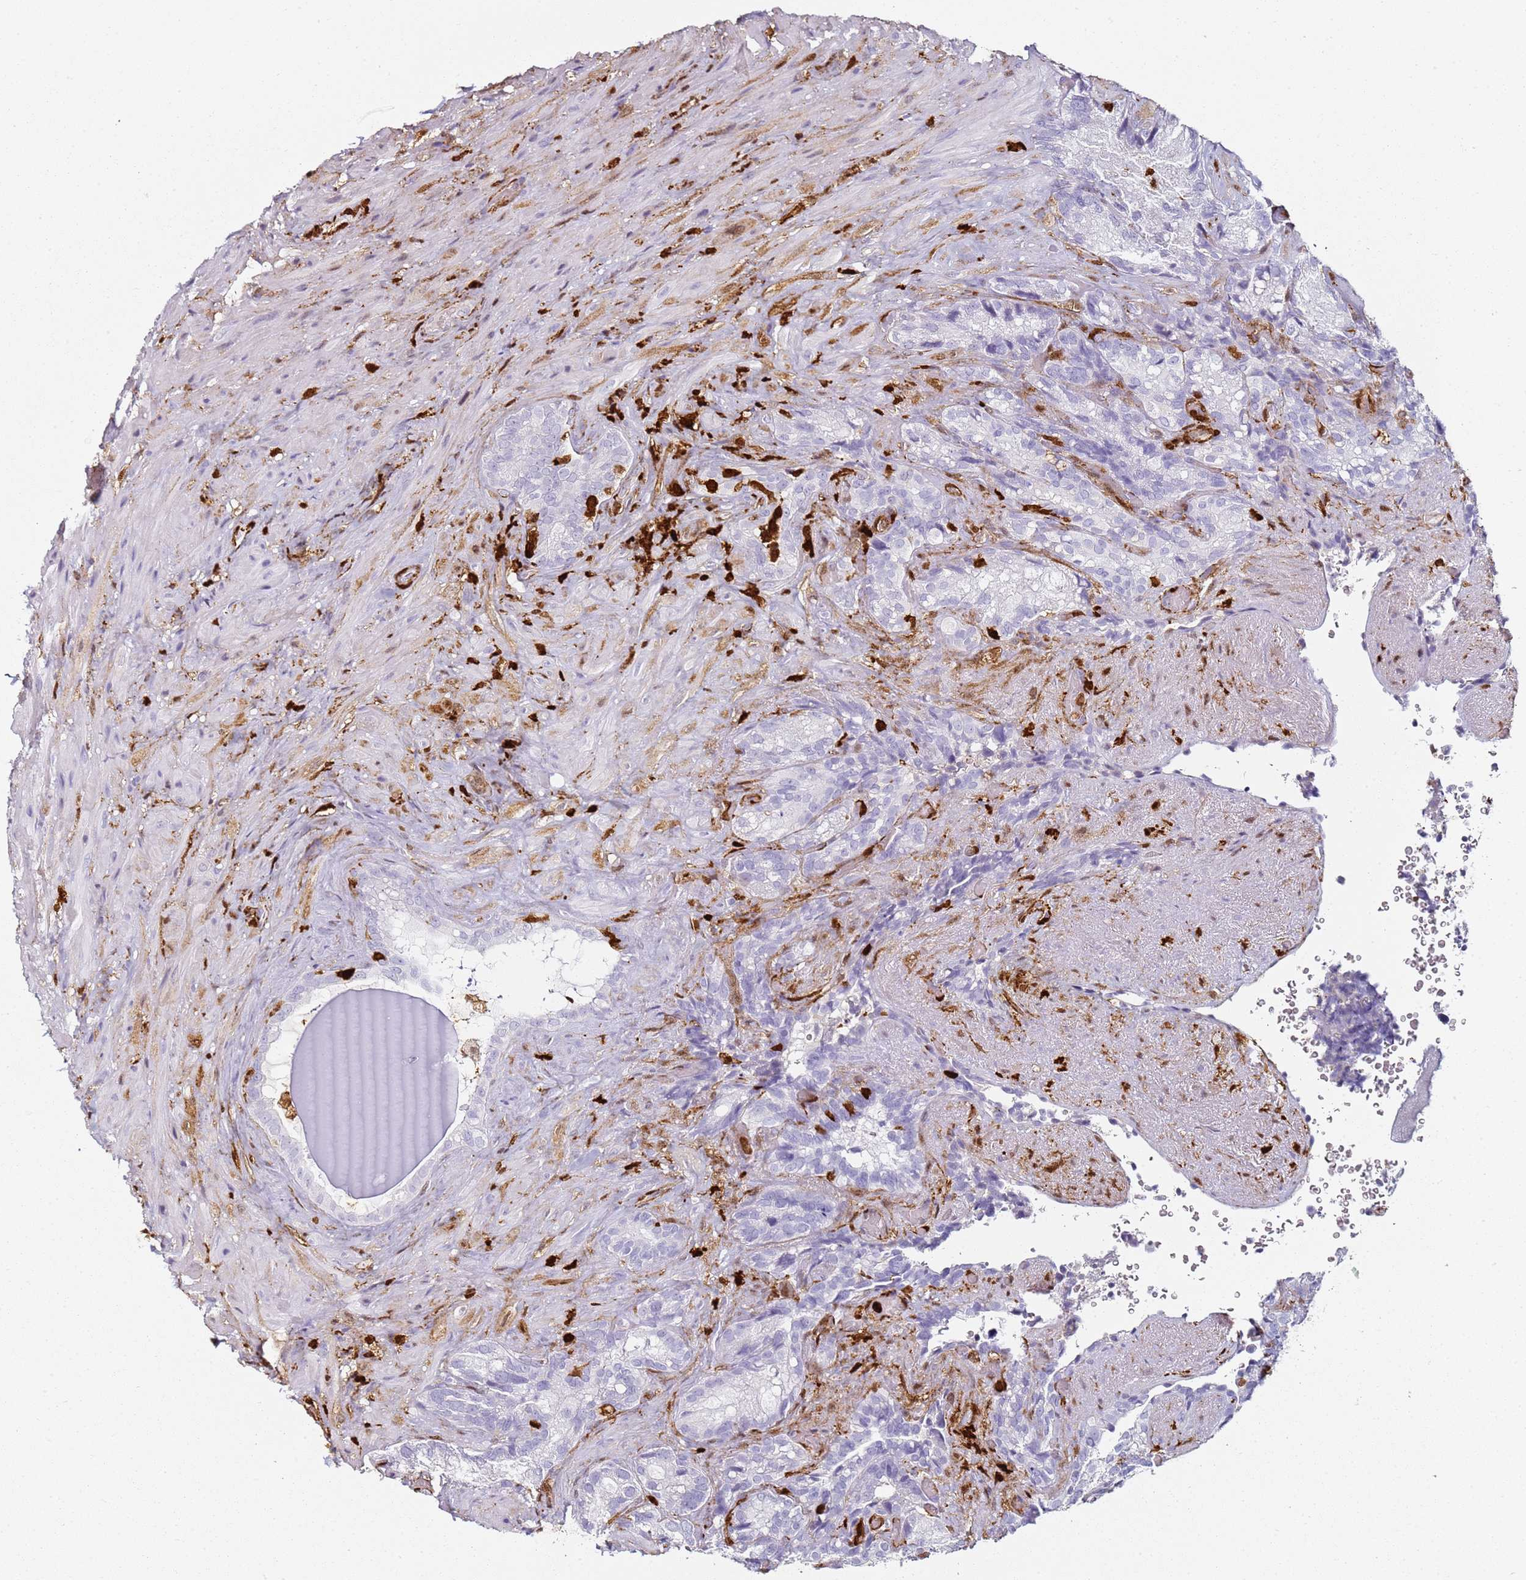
{"staining": {"intensity": "negative", "quantity": "none", "location": "none"}, "tissue": "seminal vesicle", "cell_type": "Glandular cells", "image_type": "normal", "snomed": [{"axis": "morphology", "description": "Normal tissue, NOS"}, {"axis": "topography", "description": "Seminal veicle"}], "caption": "Protein analysis of unremarkable seminal vesicle demonstrates no significant positivity in glandular cells.", "gene": "S100A4", "patient": {"sex": "male", "age": 62}}